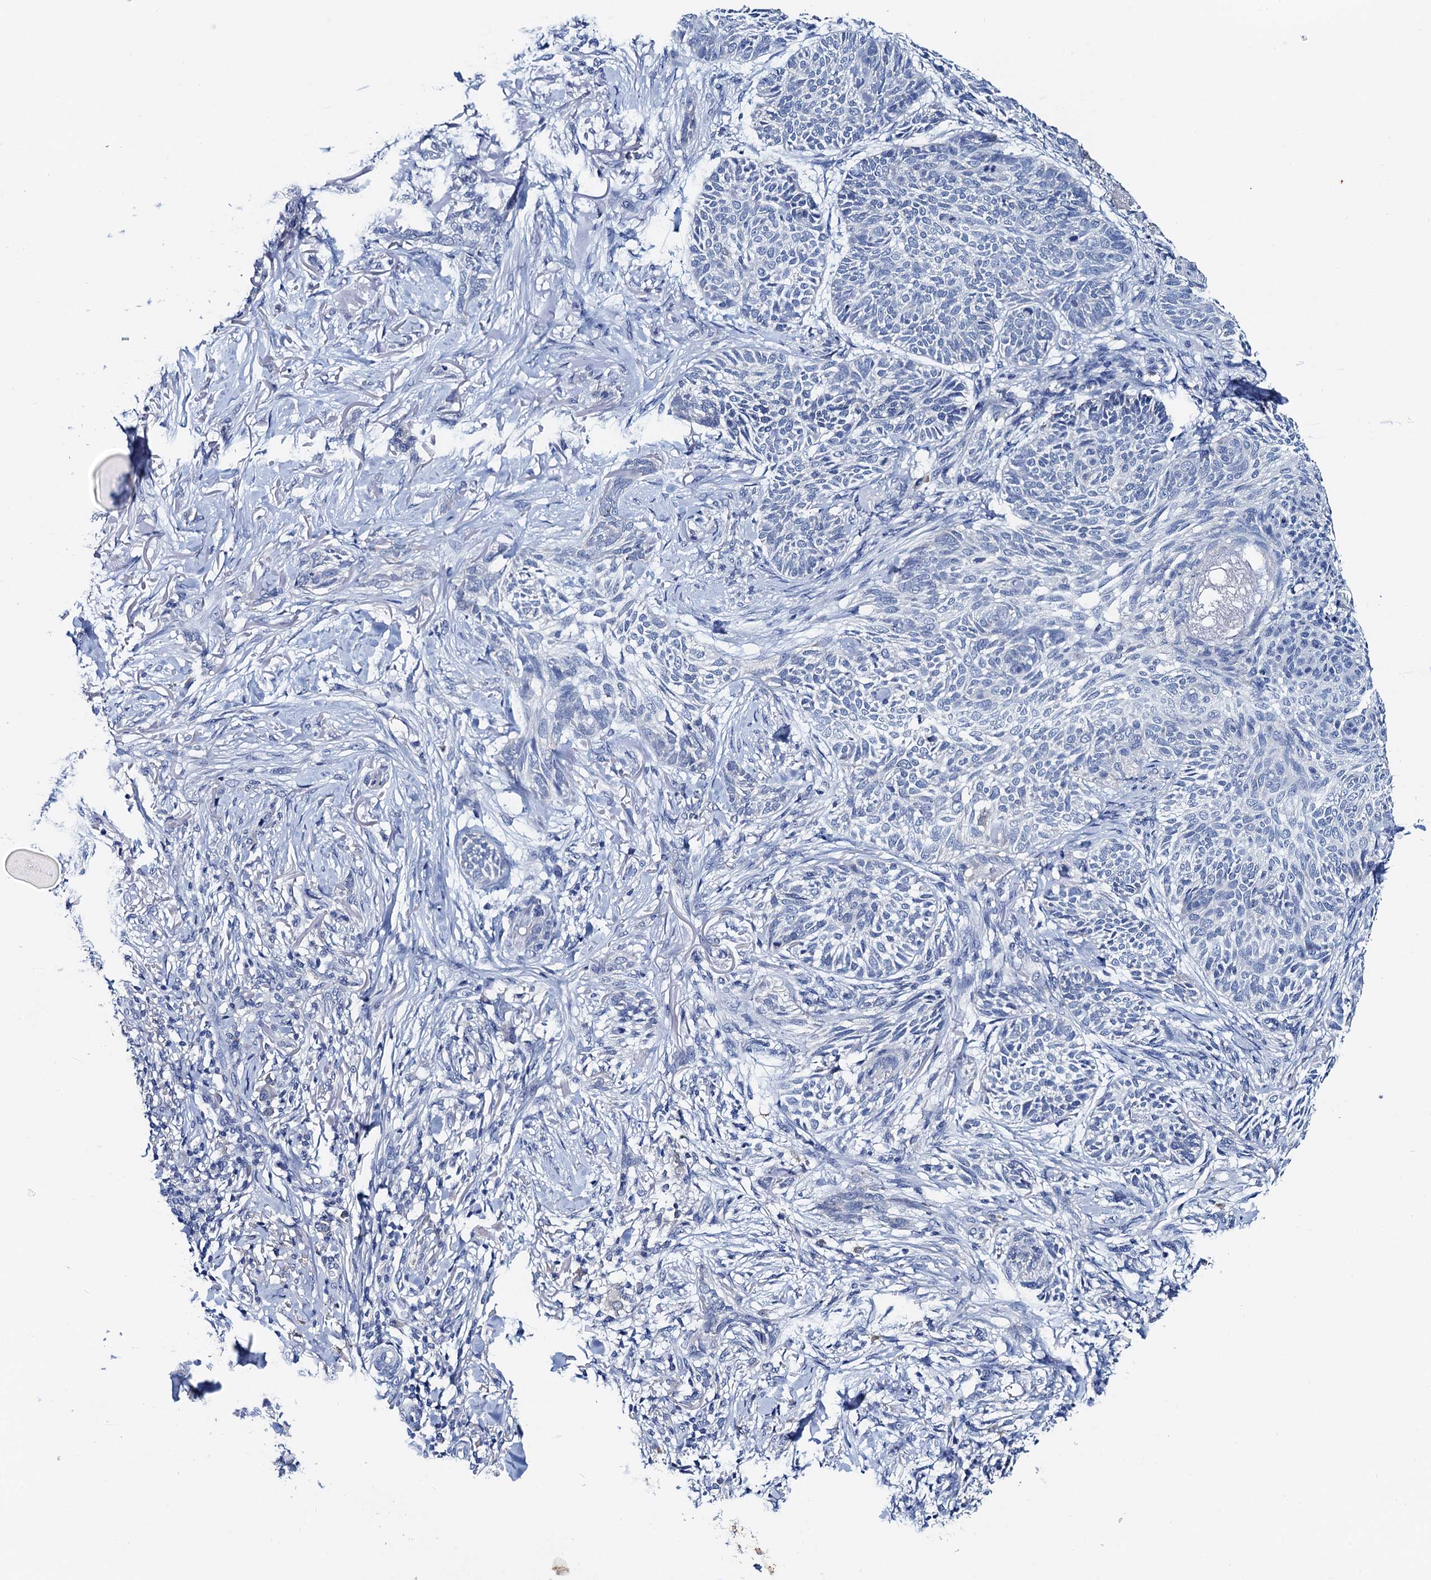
{"staining": {"intensity": "negative", "quantity": "none", "location": "none"}, "tissue": "skin cancer", "cell_type": "Tumor cells", "image_type": "cancer", "snomed": [{"axis": "morphology", "description": "Normal tissue, NOS"}, {"axis": "morphology", "description": "Basal cell carcinoma"}, {"axis": "topography", "description": "Skin"}], "caption": "Tumor cells show no significant staining in skin cancer (basal cell carcinoma).", "gene": "TMEM39B", "patient": {"sex": "male", "age": 66}}